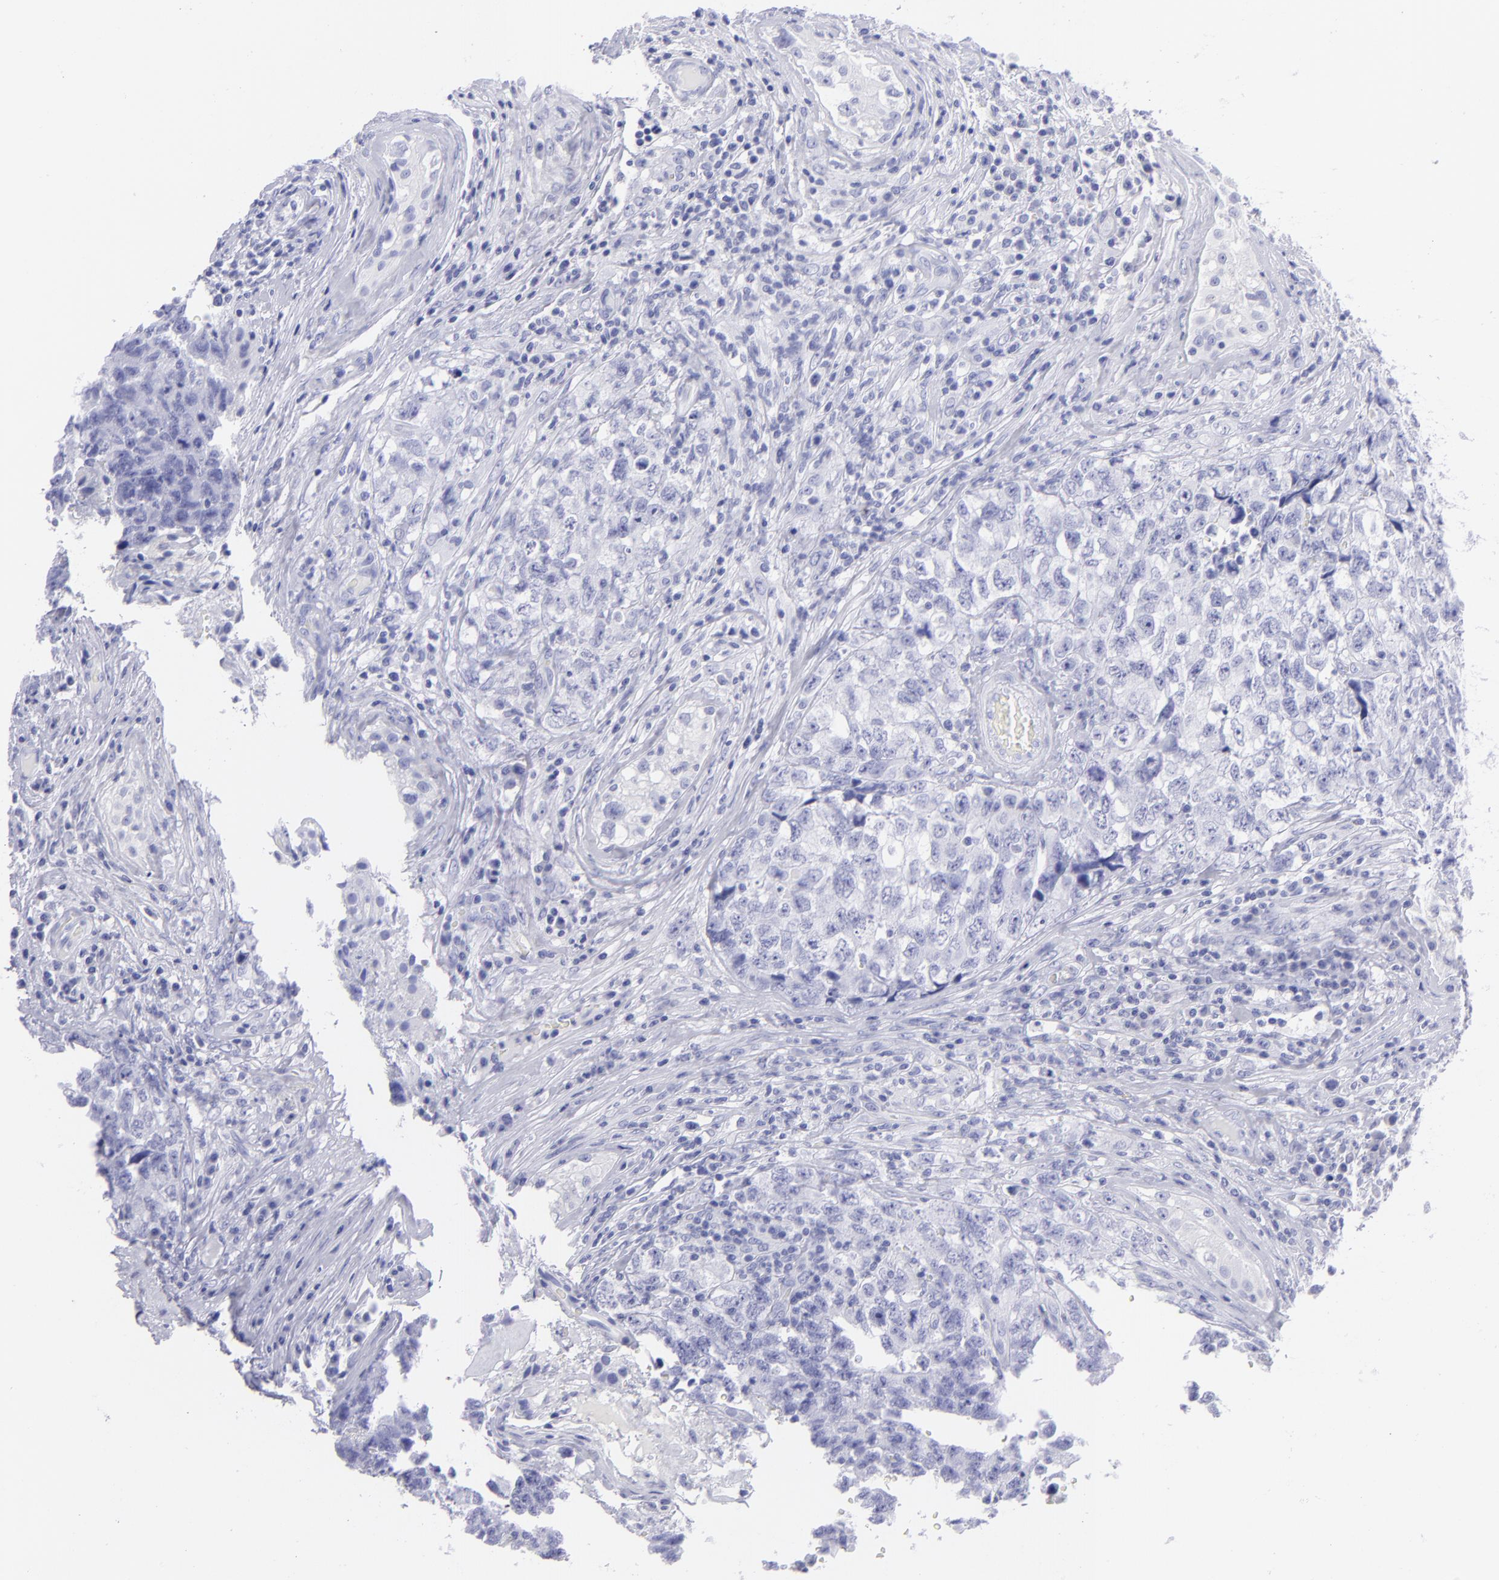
{"staining": {"intensity": "negative", "quantity": "none", "location": "none"}, "tissue": "testis cancer", "cell_type": "Tumor cells", "image_type": "cancer", "snomed": [{"axis": "morphology", "description": "Carcinoma, Embryonal, NOS"}, {"axis": "topography", "description": "Testis"}], "caption": "DAB (3,3'-diaminobenzidine) immunohistochemical staining of human embryonal carcinoma (testis) reveals no significant staining in tumor cells.", "gene": "SLC1A2", "patient": {"sex": "male", "age": 31}}